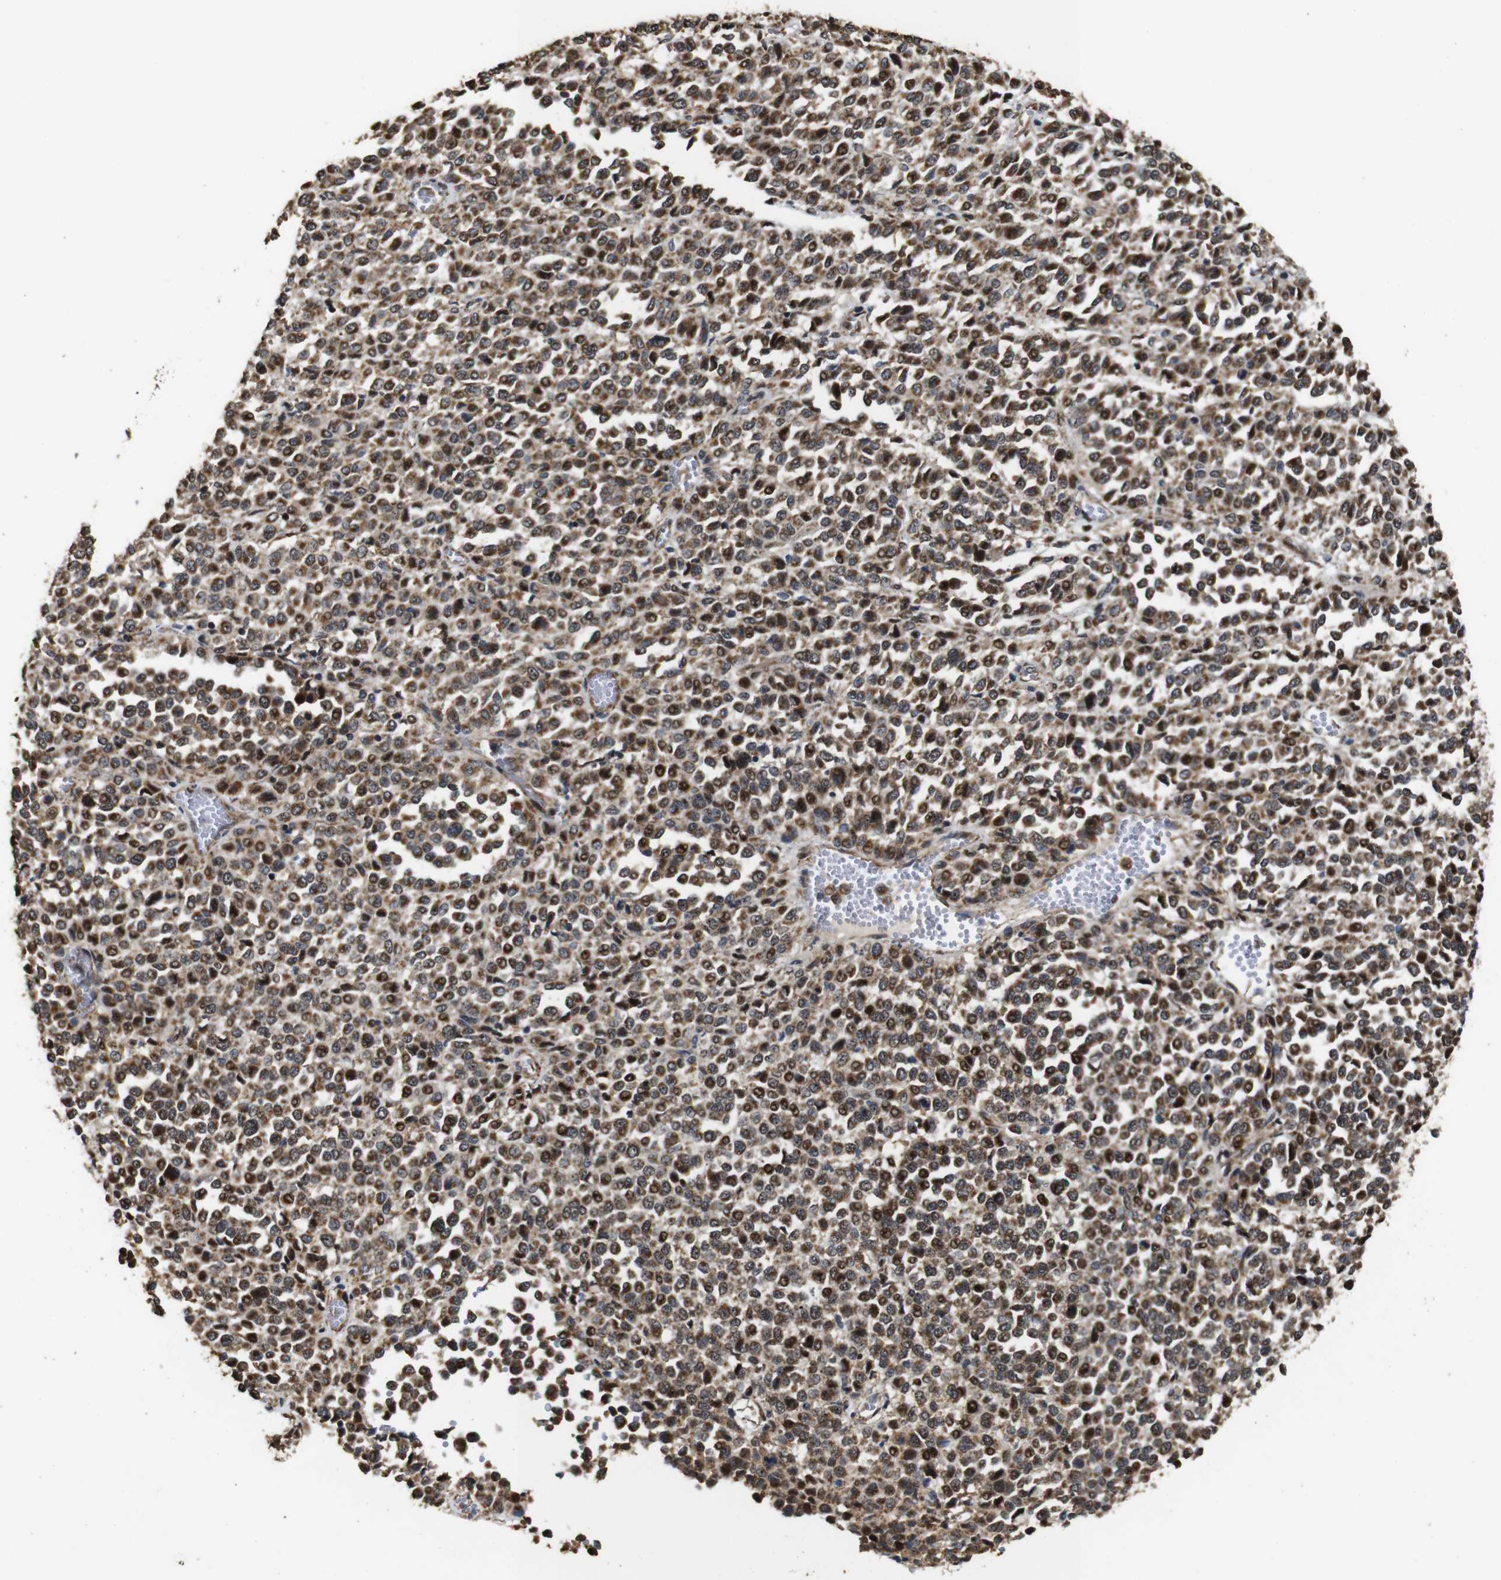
{"staining": {"intensity": "strong", "quantity": ">75%", "location": "cytoplasmic/membranous"}, "tissue": "melanoma", "cell_type": "Tumor cells", "image_type": "cancer", "snomed": [{"axis": "morphology", "description": "Malignant melanoma, Metastatic site"}, {"axis": "topography", "description": "Pancreas"}], "caption": "Malignant melanoma (metastatic site) stained with a protein marker demonstrates strong staining in tumor cells.", "gene": "SNN", "patient": {"sex": "female", "age": 30}}